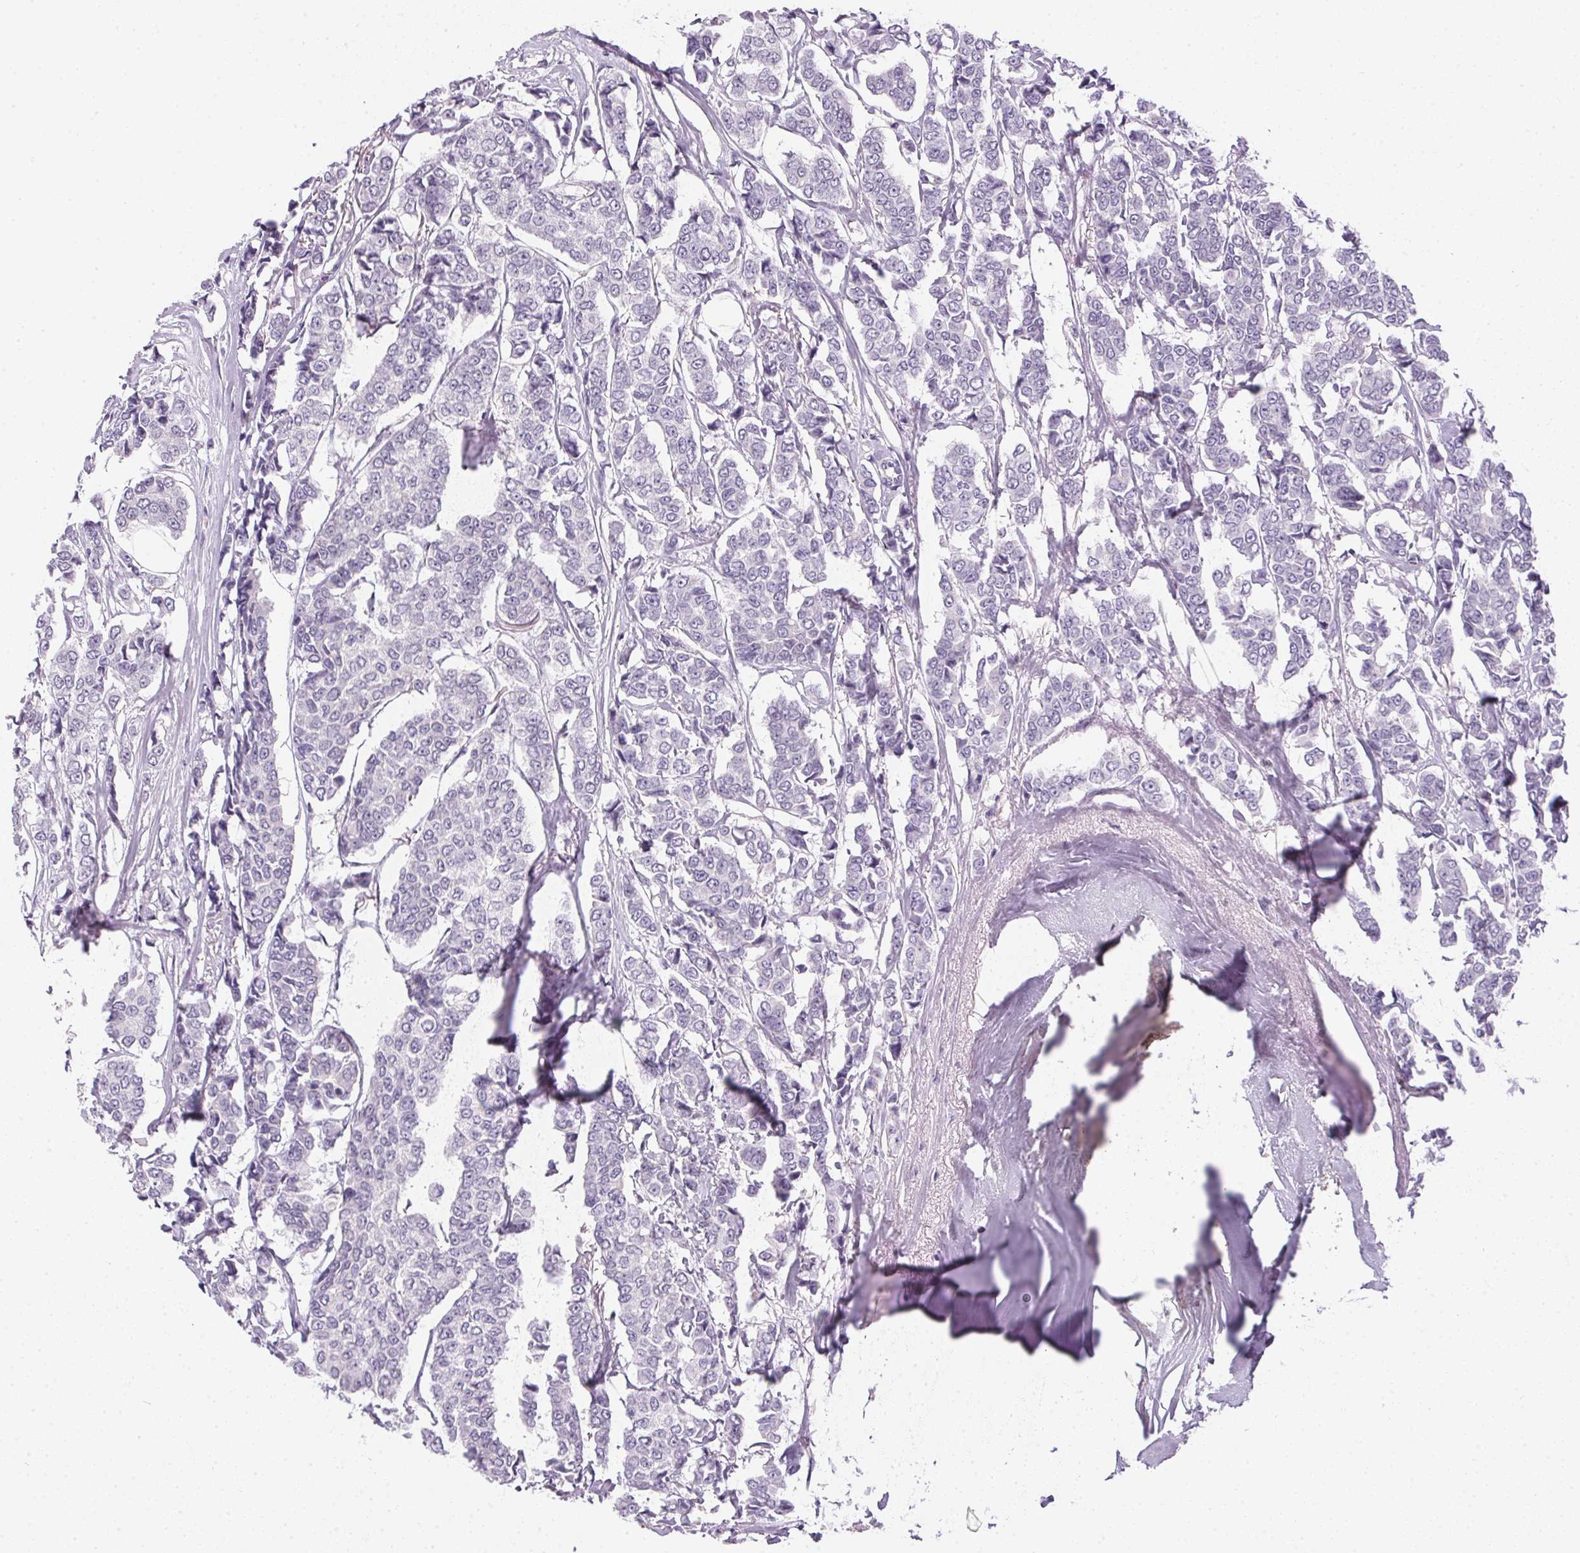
{"staining": {"intensity": "negative", "quantity": "none", "location": "none"}, "tissue": "breast cancer", "cell_type": "Tumor cells", "image_type": "cancer", "snomed": [{"axis": "morphology", "description": "Duct carcinoma"}, {"axis": "topography", "description": "Breast"}], "caption": "Tumor cells show no significant expression in breast cancer (infiltrating ductal carcinoma). Nuclei are stained in blue.", "gene": "SMYD1", "patient": {"sex": "female", "age": 94}}